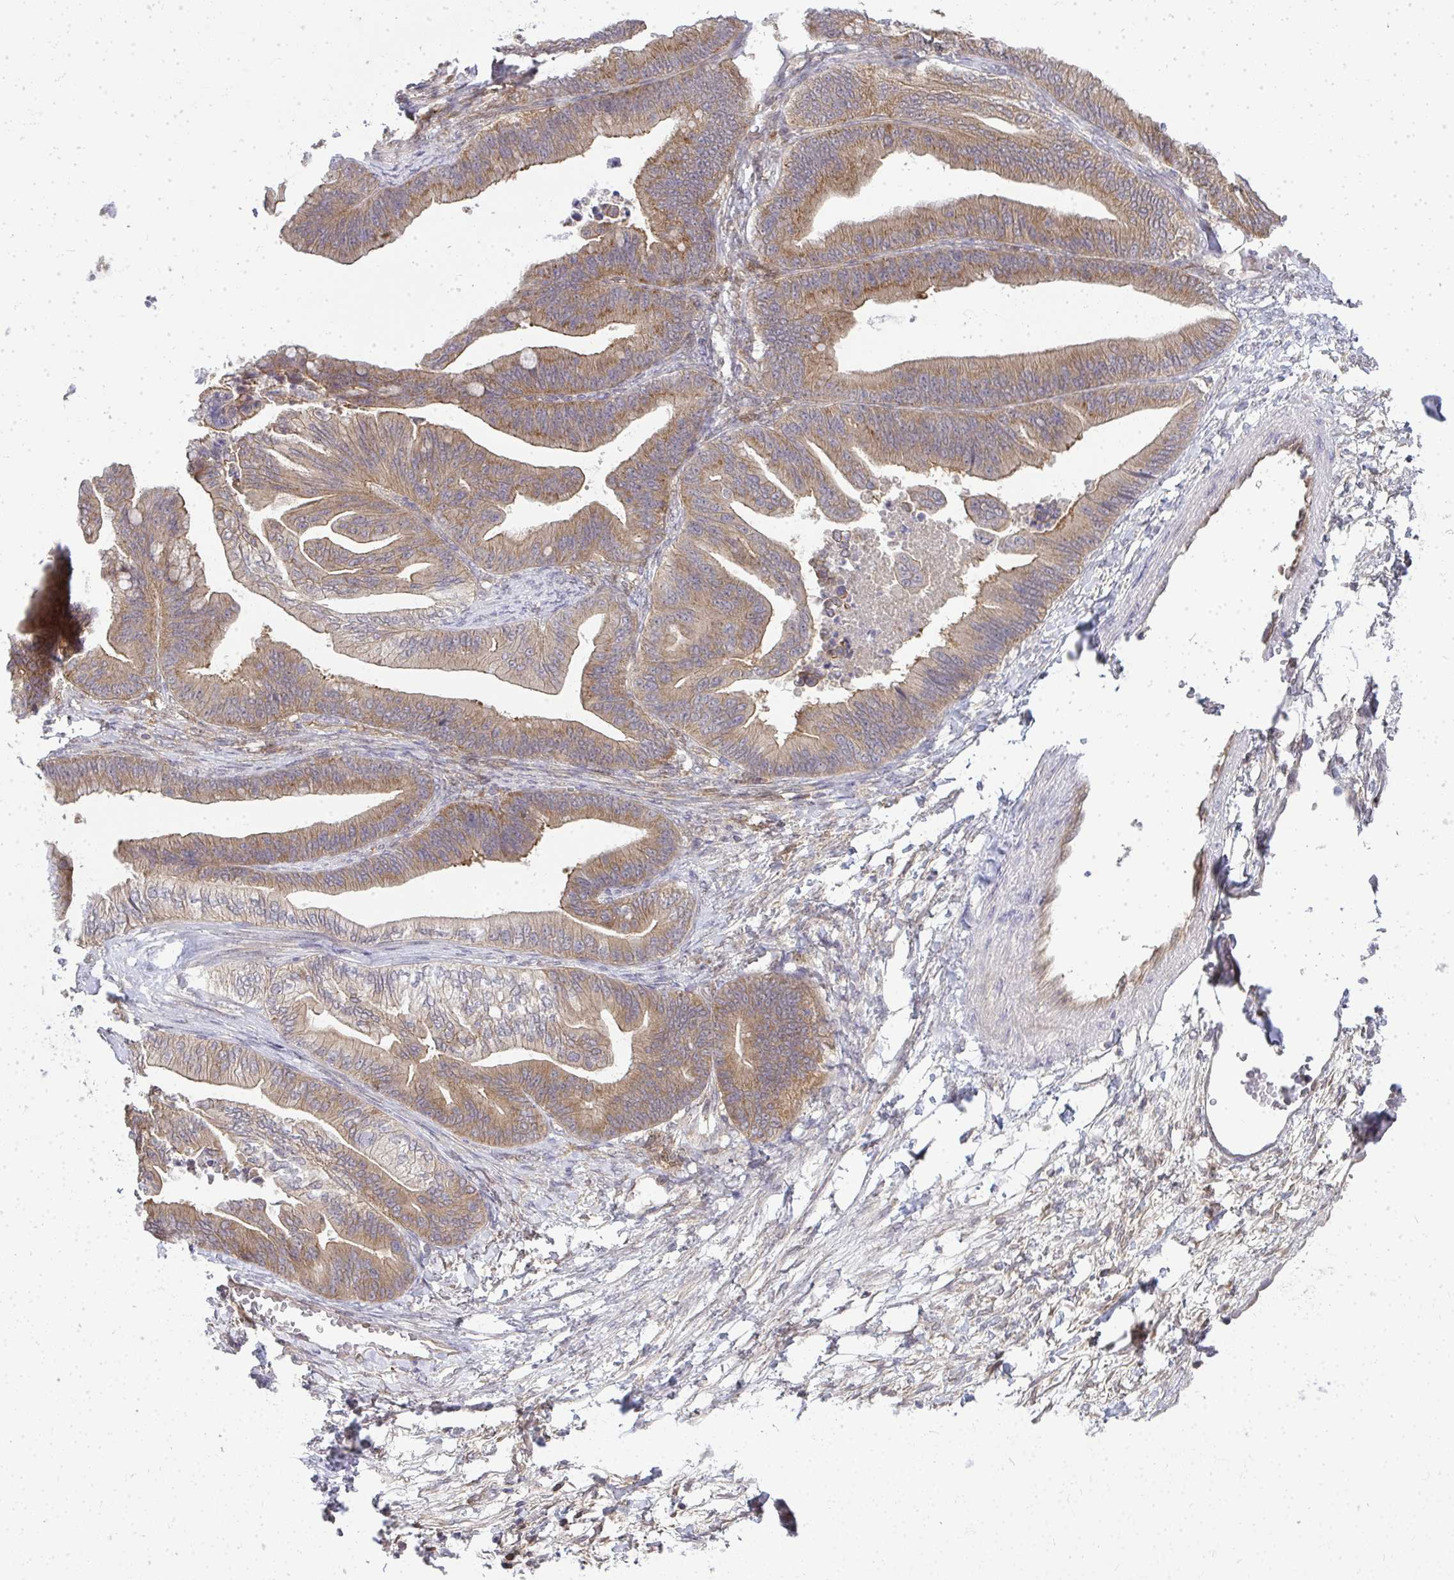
{"staining": {"intensity": "moderate", "quantity": ">75%", "location": "cytoplasmic/membranous"}, "tissue": "ovarian cancer", "cell_type": "Tumor cells", "image_type": "cancer", "snomed": [{"axis": "morphology", "description": "Cystadenocarcinoma, mucinous, NOS"}, {"axis": "topography", "description": "Ovary"}], "caption": "Immunohistochemistry (IHC) (DAB) staining of human ovarian cancer exhibits moderate cytoplasmic/membranous protein expression in about >75% of tumor cells. (DAB IHC with brightfield microscopy, high magnification).", "gene": "HDHD2", "patient": {"sex": "female", "age": 67}}